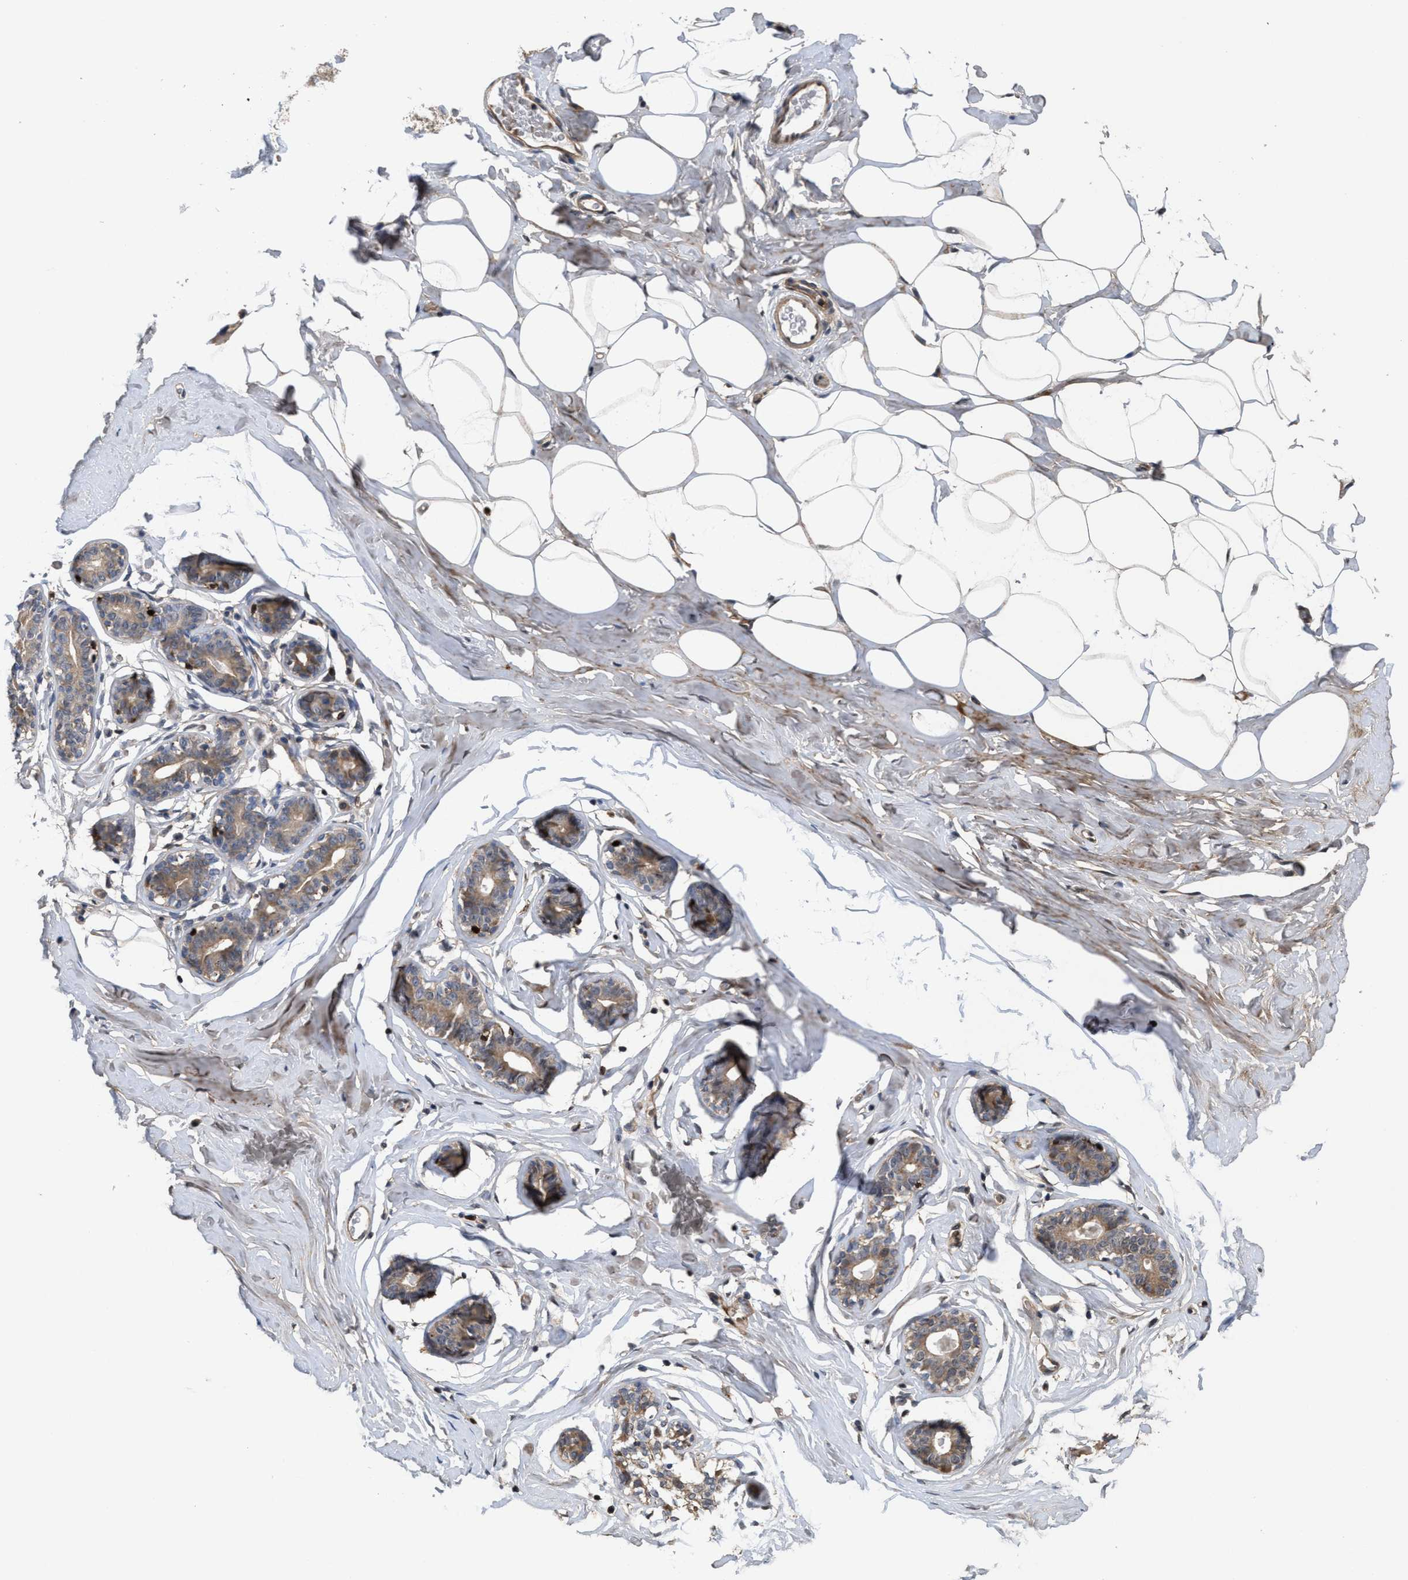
{"staining": {"intensity": "moderate", "quantity": ">75%", "location": "cytoplasmic/membranous"}, "tissue": "adipose tissue", "cell_type": "Adipocytes", "image_type": "normal", "snomed": [{"axis": "morphology", "description": "Normal tissue, NOS"}, {"axis": "morphology", "description": "Fibrosis, NOS"}, {"axis": "topography", "description": "Breast"}, {"axis": "topography", "description": "Adipose tissue"}], "caption": "Adipocytes reveal moderate cytoplasmic/membranous expression in about >75% of cells in normal adipose tissue.", "gene": "PTPRE", "patient": {"sex": "female", "age": 39}}